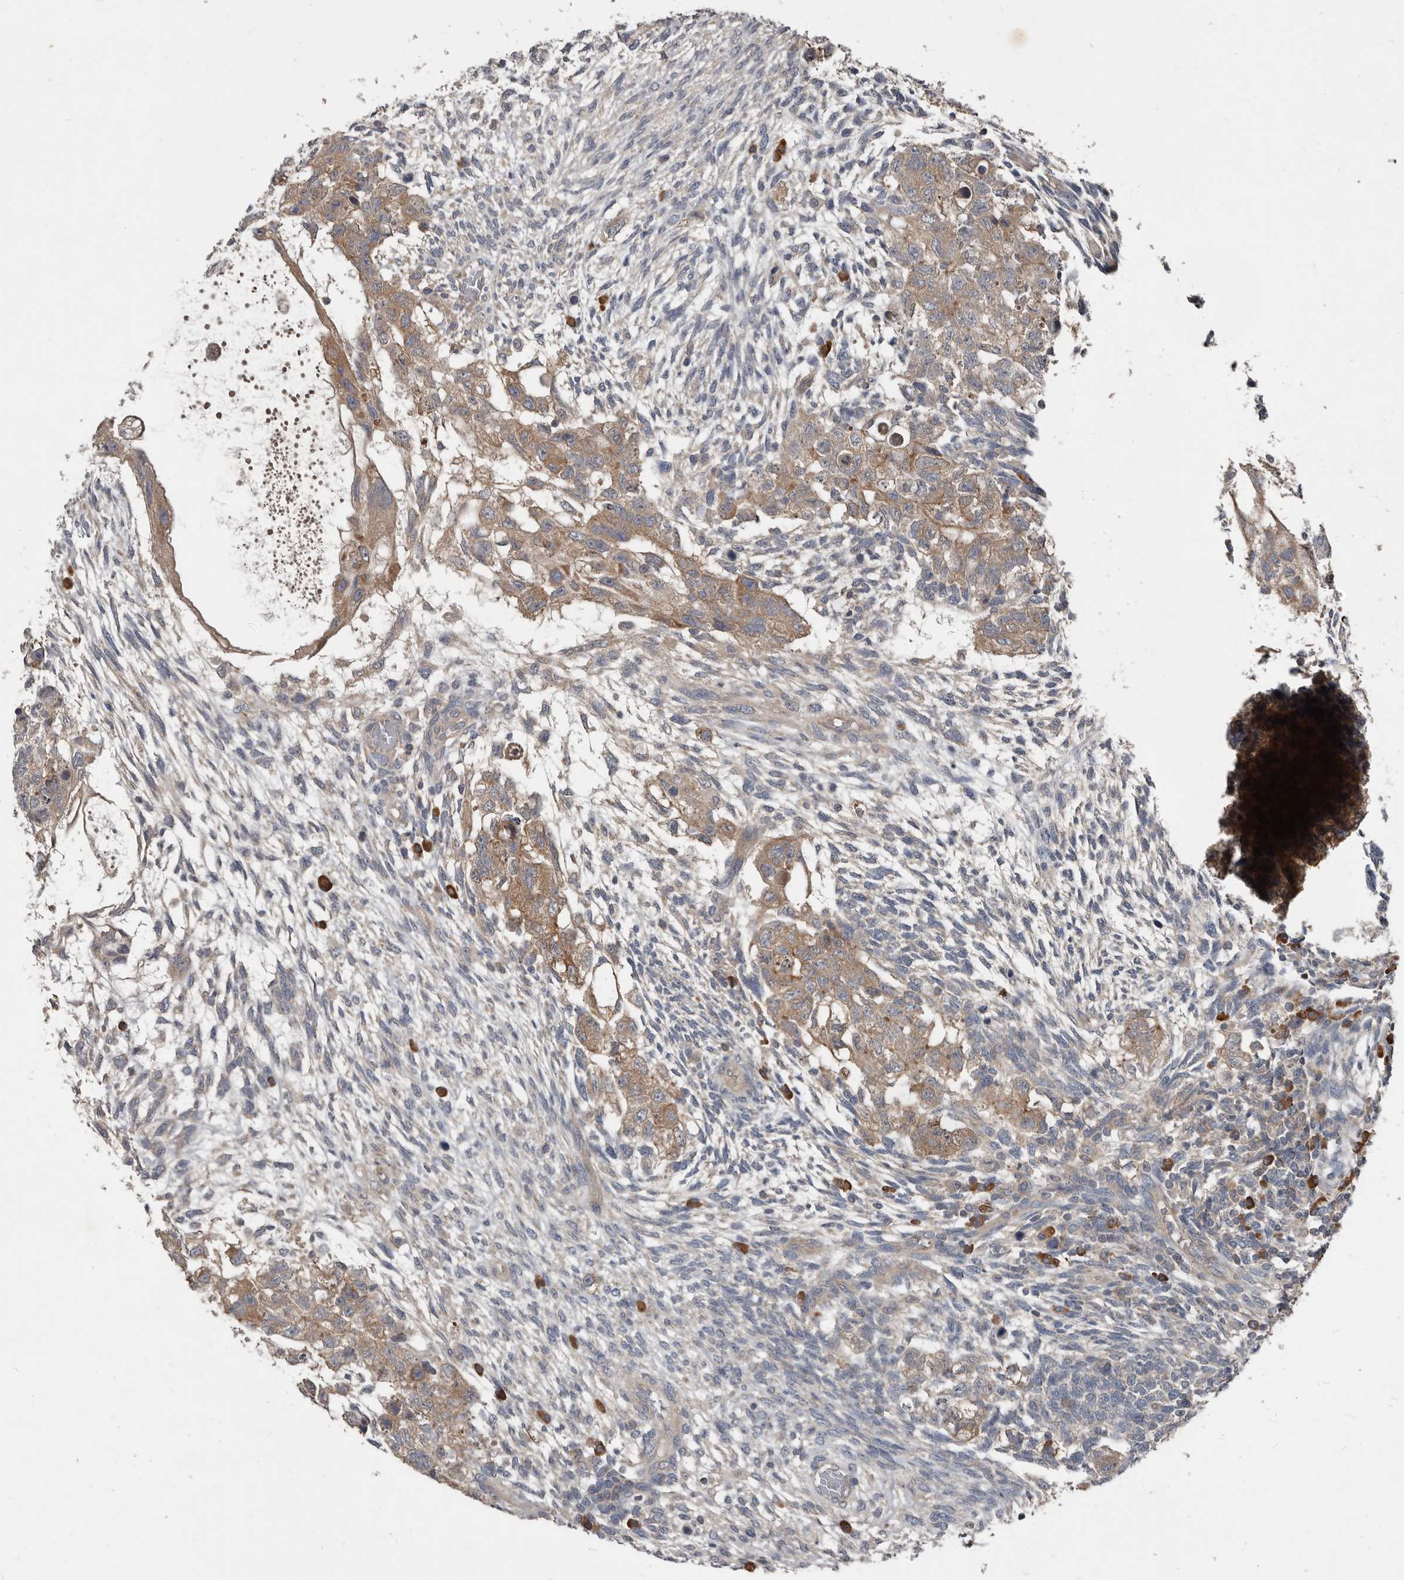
{"staining": {"intensity": "moderate", "quantity": ">75%", "location": "cytoplasmic/membranous"}, "tissue": "testis cancer", "cell_type": "Tumor cells", "image_type": "cancer", "snomed": [{"axis": "morphology", "description": "Normal tissue, NOS"}, {"axis": "morphology", "description": "Carcinoma, Embryonal, NOS"}, {"axis": "topography", "description": "Testis"}], "caption": "IHC of testis cancer (embryonal carcinoma) displays medium levels of moderate cytoplasmic/membranous staining in about >75% of tumor cells.", "gene": "AKNAD1", "patient": {"sex": "male", "age": 36}}